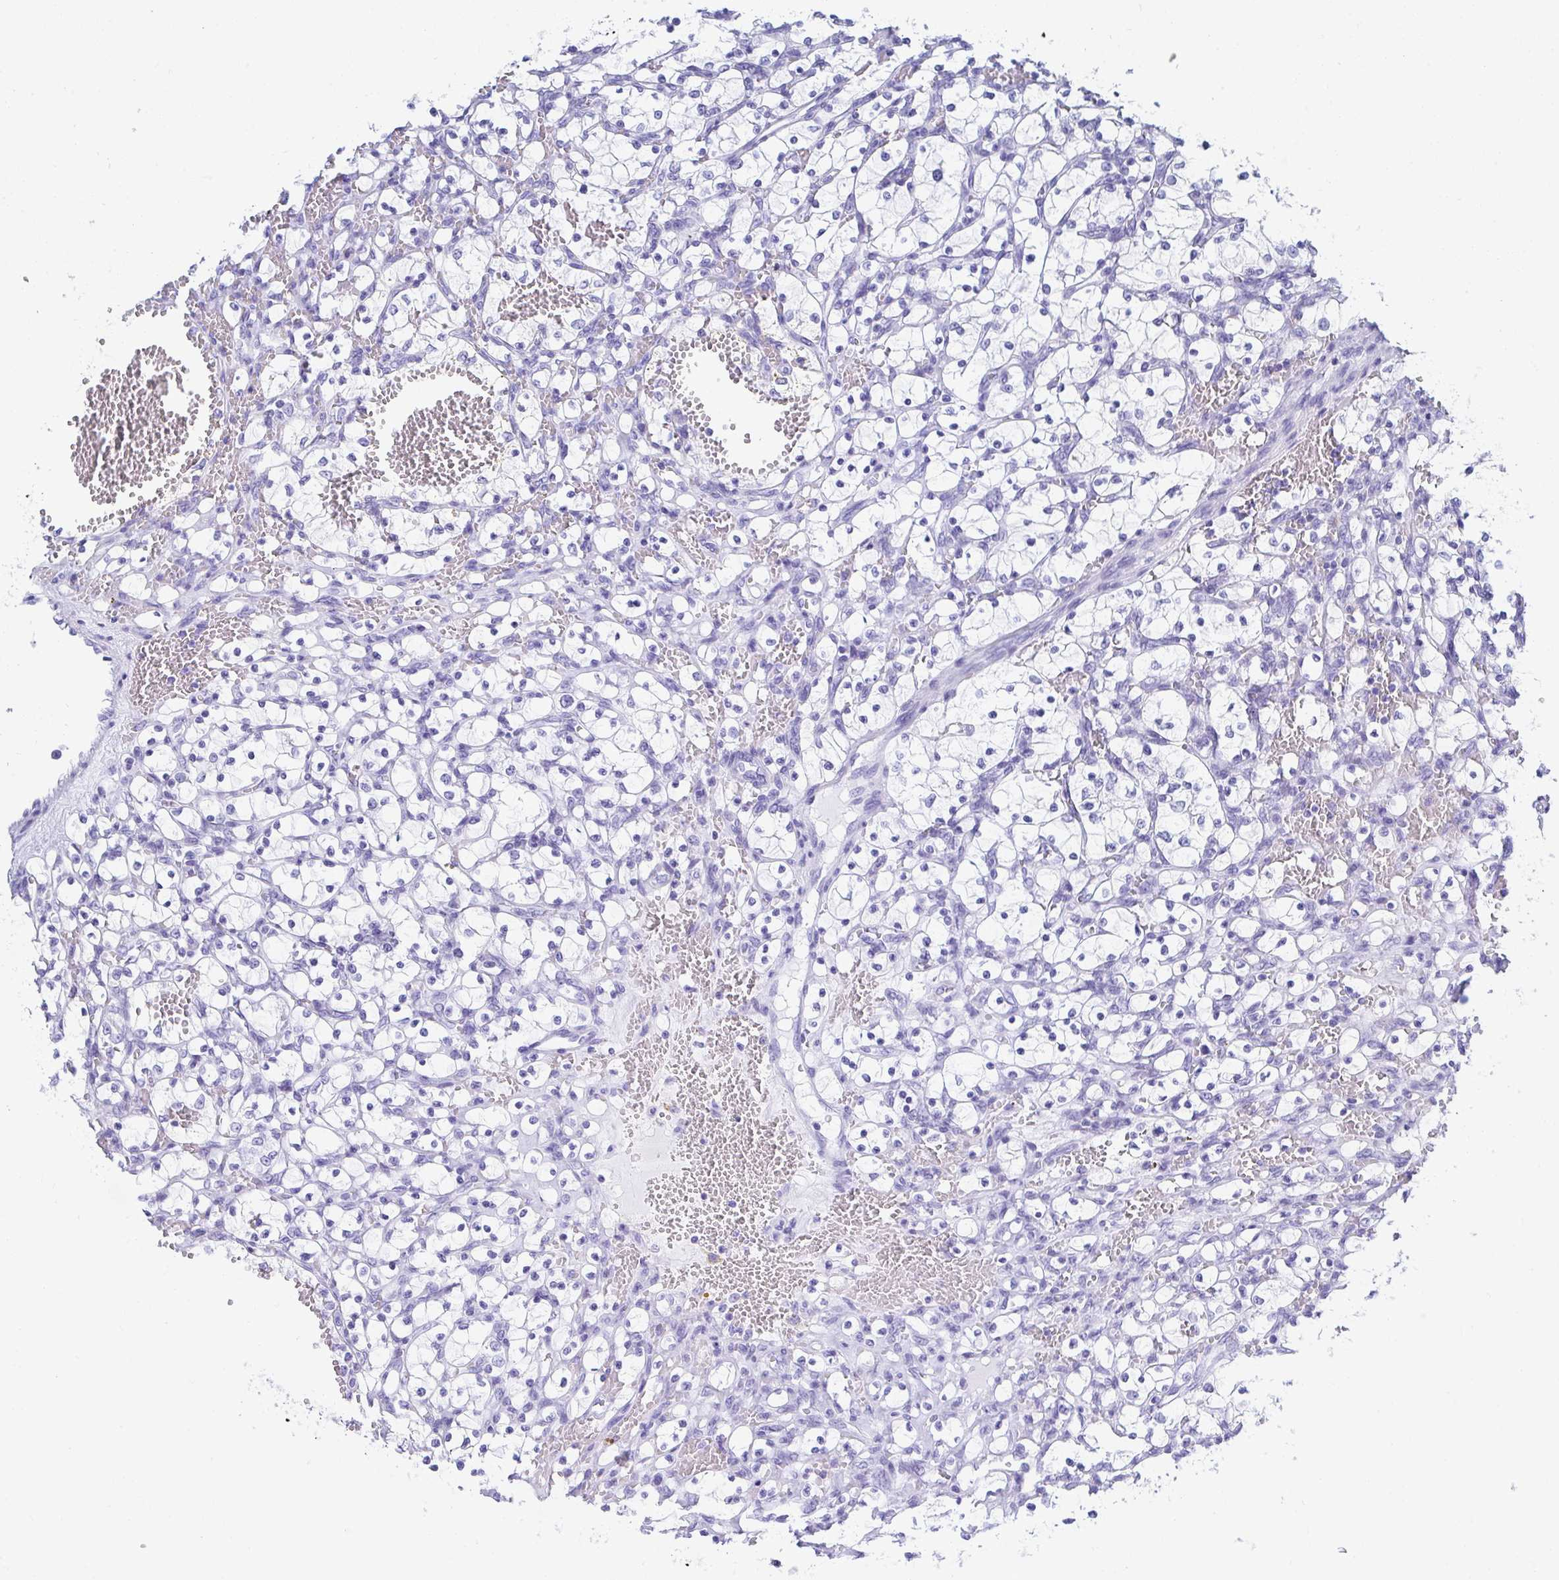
{"staining": {"intensity": "negative", "quantity": "none", "location": "none"}, "tissue": "renal cancer", "cell_type": "Tumor cells", "image_type": "cancer", "snomed": [{"axis": "morphology", "description": "Adenocarcinoma, NOS"}, {"axis": "topography", "description": "Kidney"}], "caption": "Immunohistochemical staining of renal adenocarcinoma demonstrates no significant expression in tumor cells.", "gene": "FRMD3", "patient": {"sex": "female", "age": 69}}